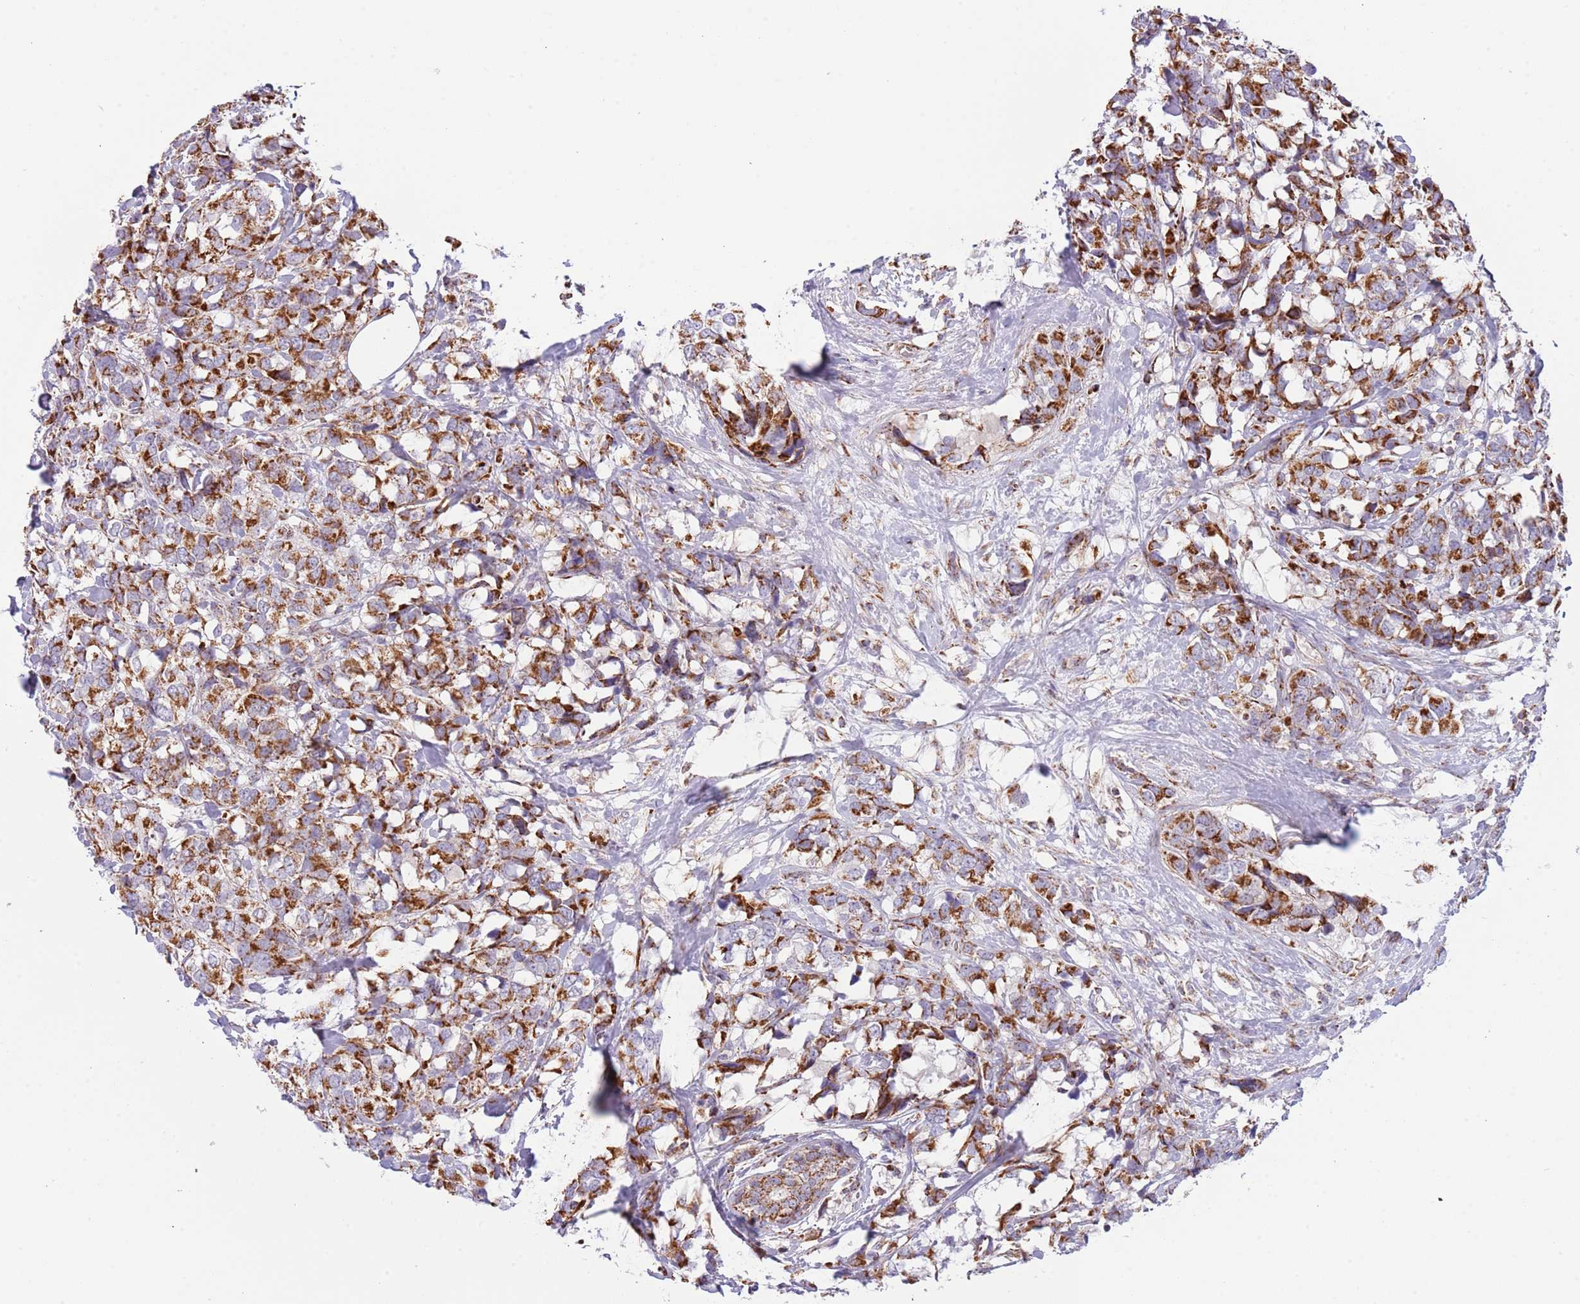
{"staining": {"intensity": "strong", "quantity": ">75%", "location": "cytoplasmic/membranous"}, "tissue": "breast cancer", "cell_type": "Tumor cells", "image_type": "cancer", "snomed": [{"axis": "morphology", "description": "Lobular carcinoma"}, {"axis": "topography", "description": "Breast"}], "caption": "A high amount of strong cytoplasmic/membranous positivity is seen in about >75% of tumor cells in breast cancer (lobular carcinoma) tissue.", "gene": "LHX6", "patient": {"sex": "female", "age": 59}}